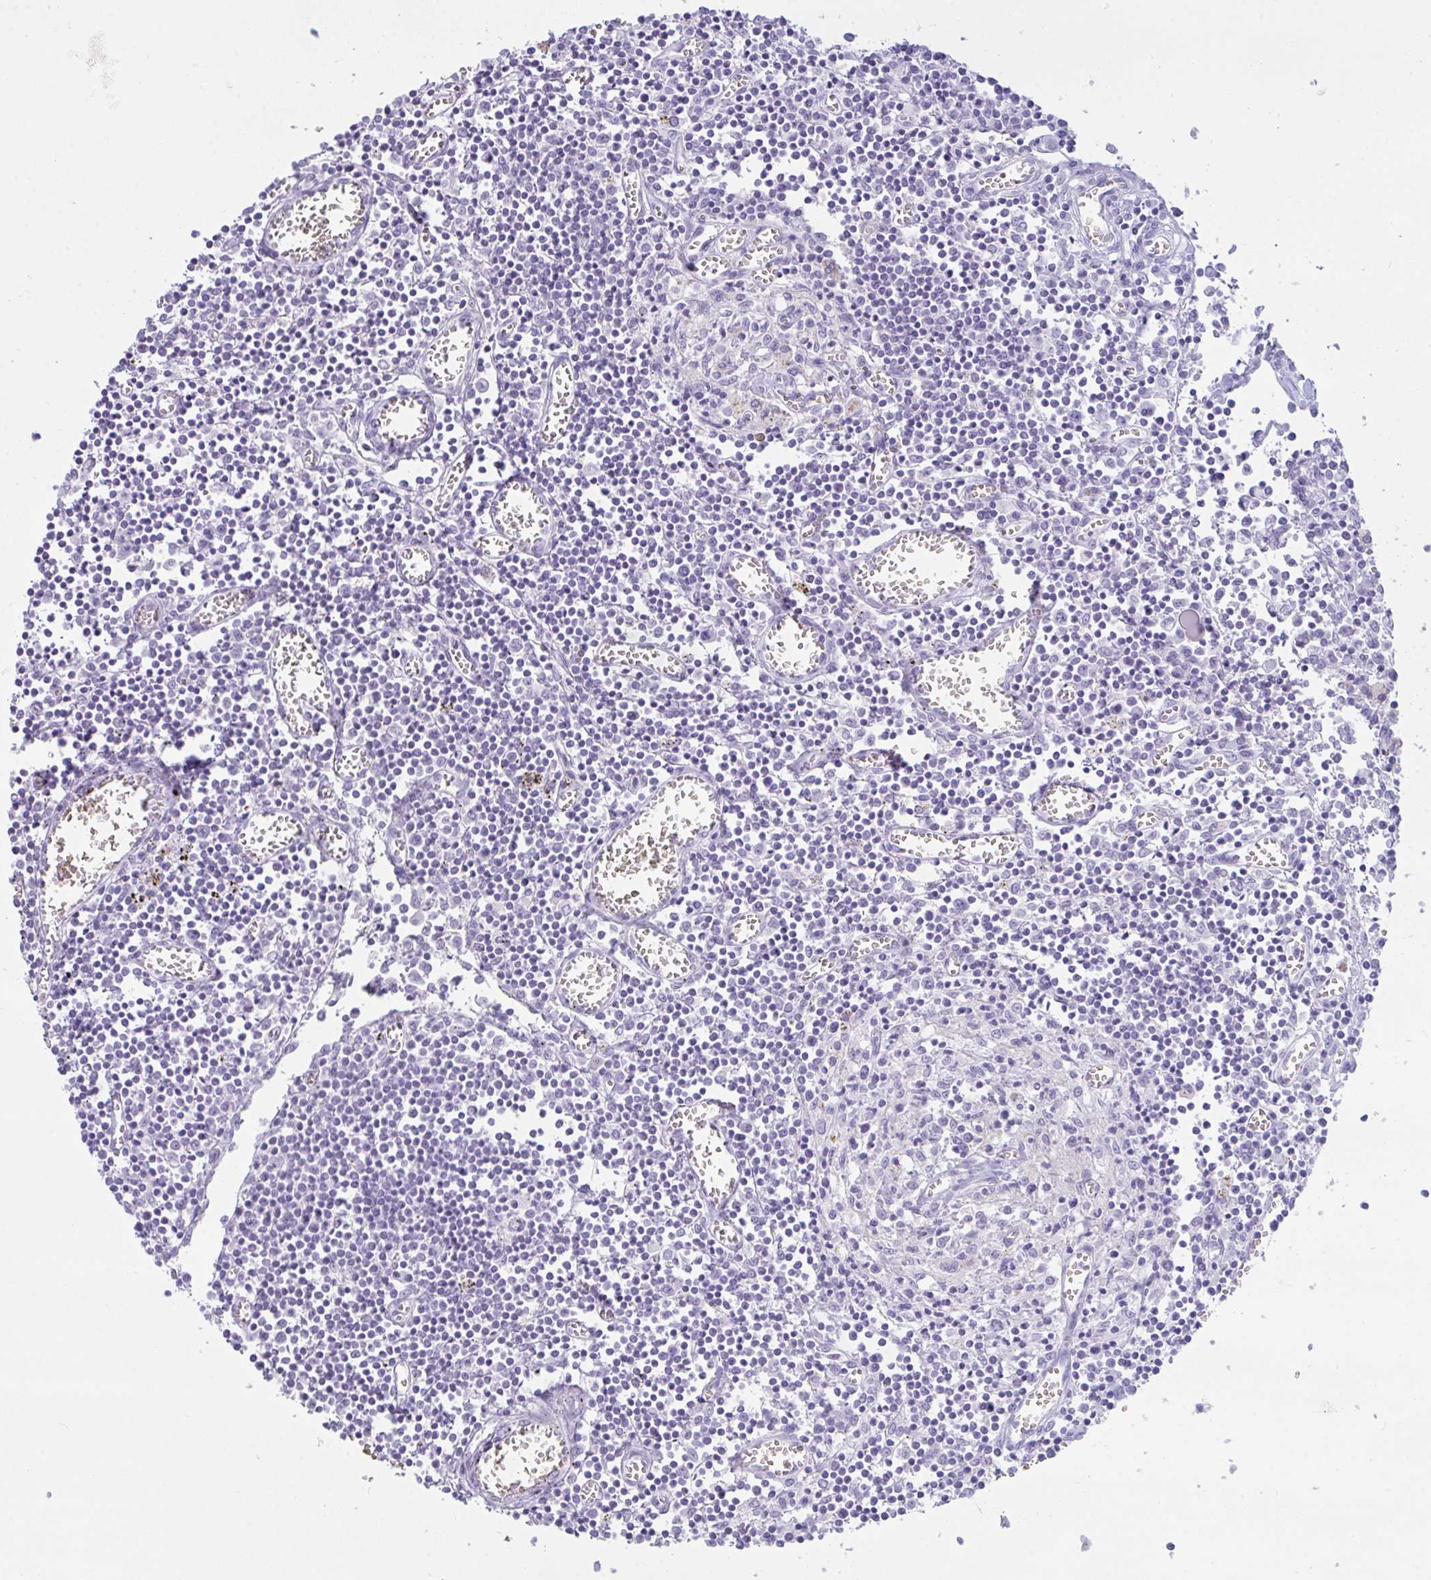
{"staining": {"intensity": "negative", "quantity": "none", "location": "none"}, "tissue": "lymph node", "cell_type": "Germinal center cells", "image_type": "normal", "snomed": [{"axis": "morphology", "description": "Normal tissue, NOS"}, {"axis": "topography", "description": "Lymph node"}], "caption": "High power microscopy micrograph of an IHC histopathology image of unremarkable lymph node, revealing no significant expression in germinal center cells. (DAB IHC, high magnification).", "gene": "RASL10A", "patient": {"sex": "male", "age": 66}}